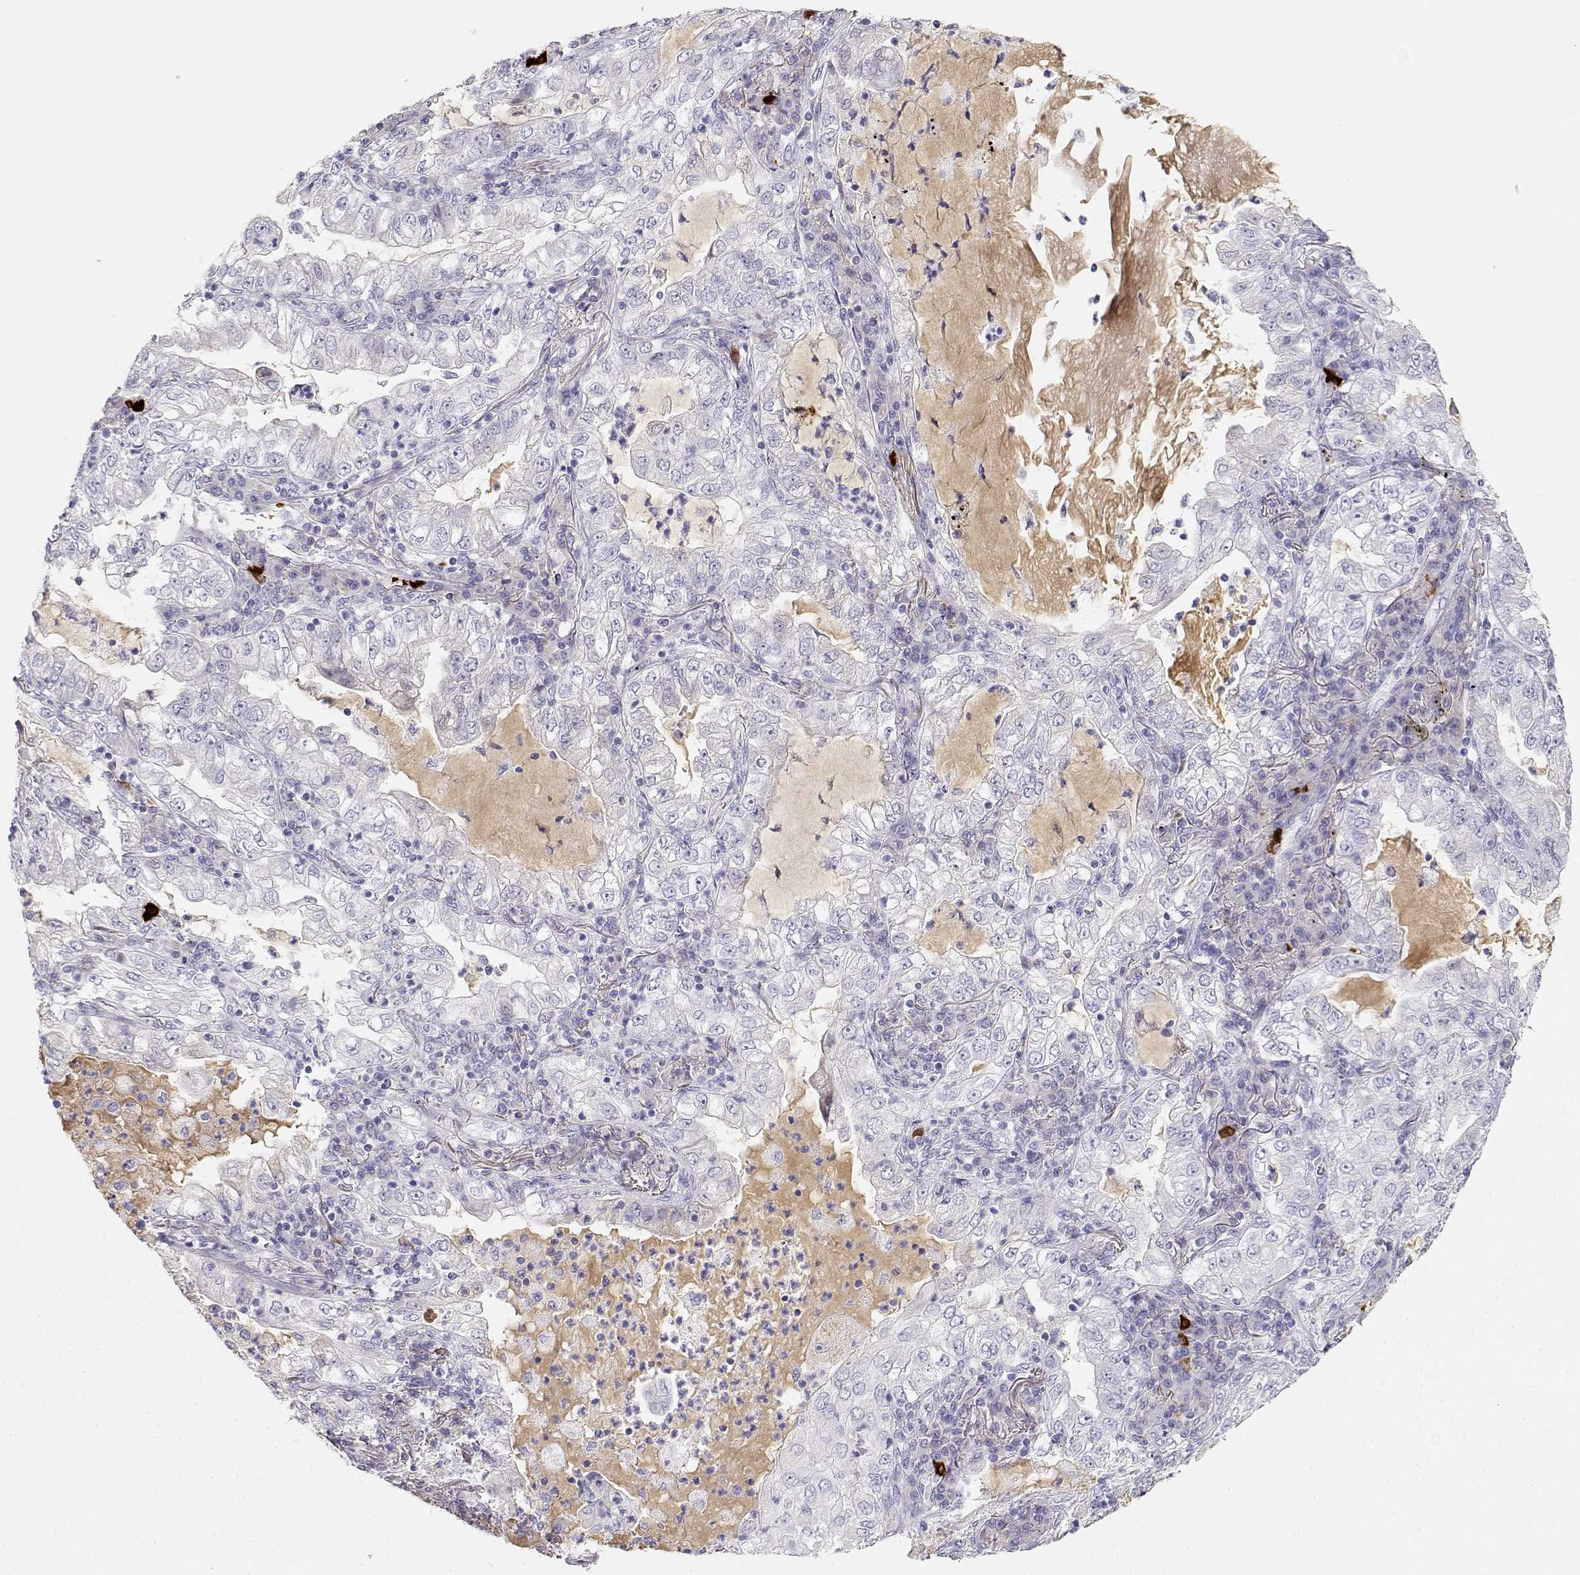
{"staining": {"intensity": "negative", "quantity": "none", "location": "none"}, "tissue": "lung cancer", "cell_type": "Tumor cells", "image_type": "cancer", "snomed": [{"axis": "morphology", "description": "Adenocarcinoma, NOS"}, {"axis": "topography", "description": "Lung"}], "caption": "There is no significant expression in tumor cells of lung cancer (adenocarcinoma).", "gene": "GPR174", "patient": {"sex": "female", "age": 73}}